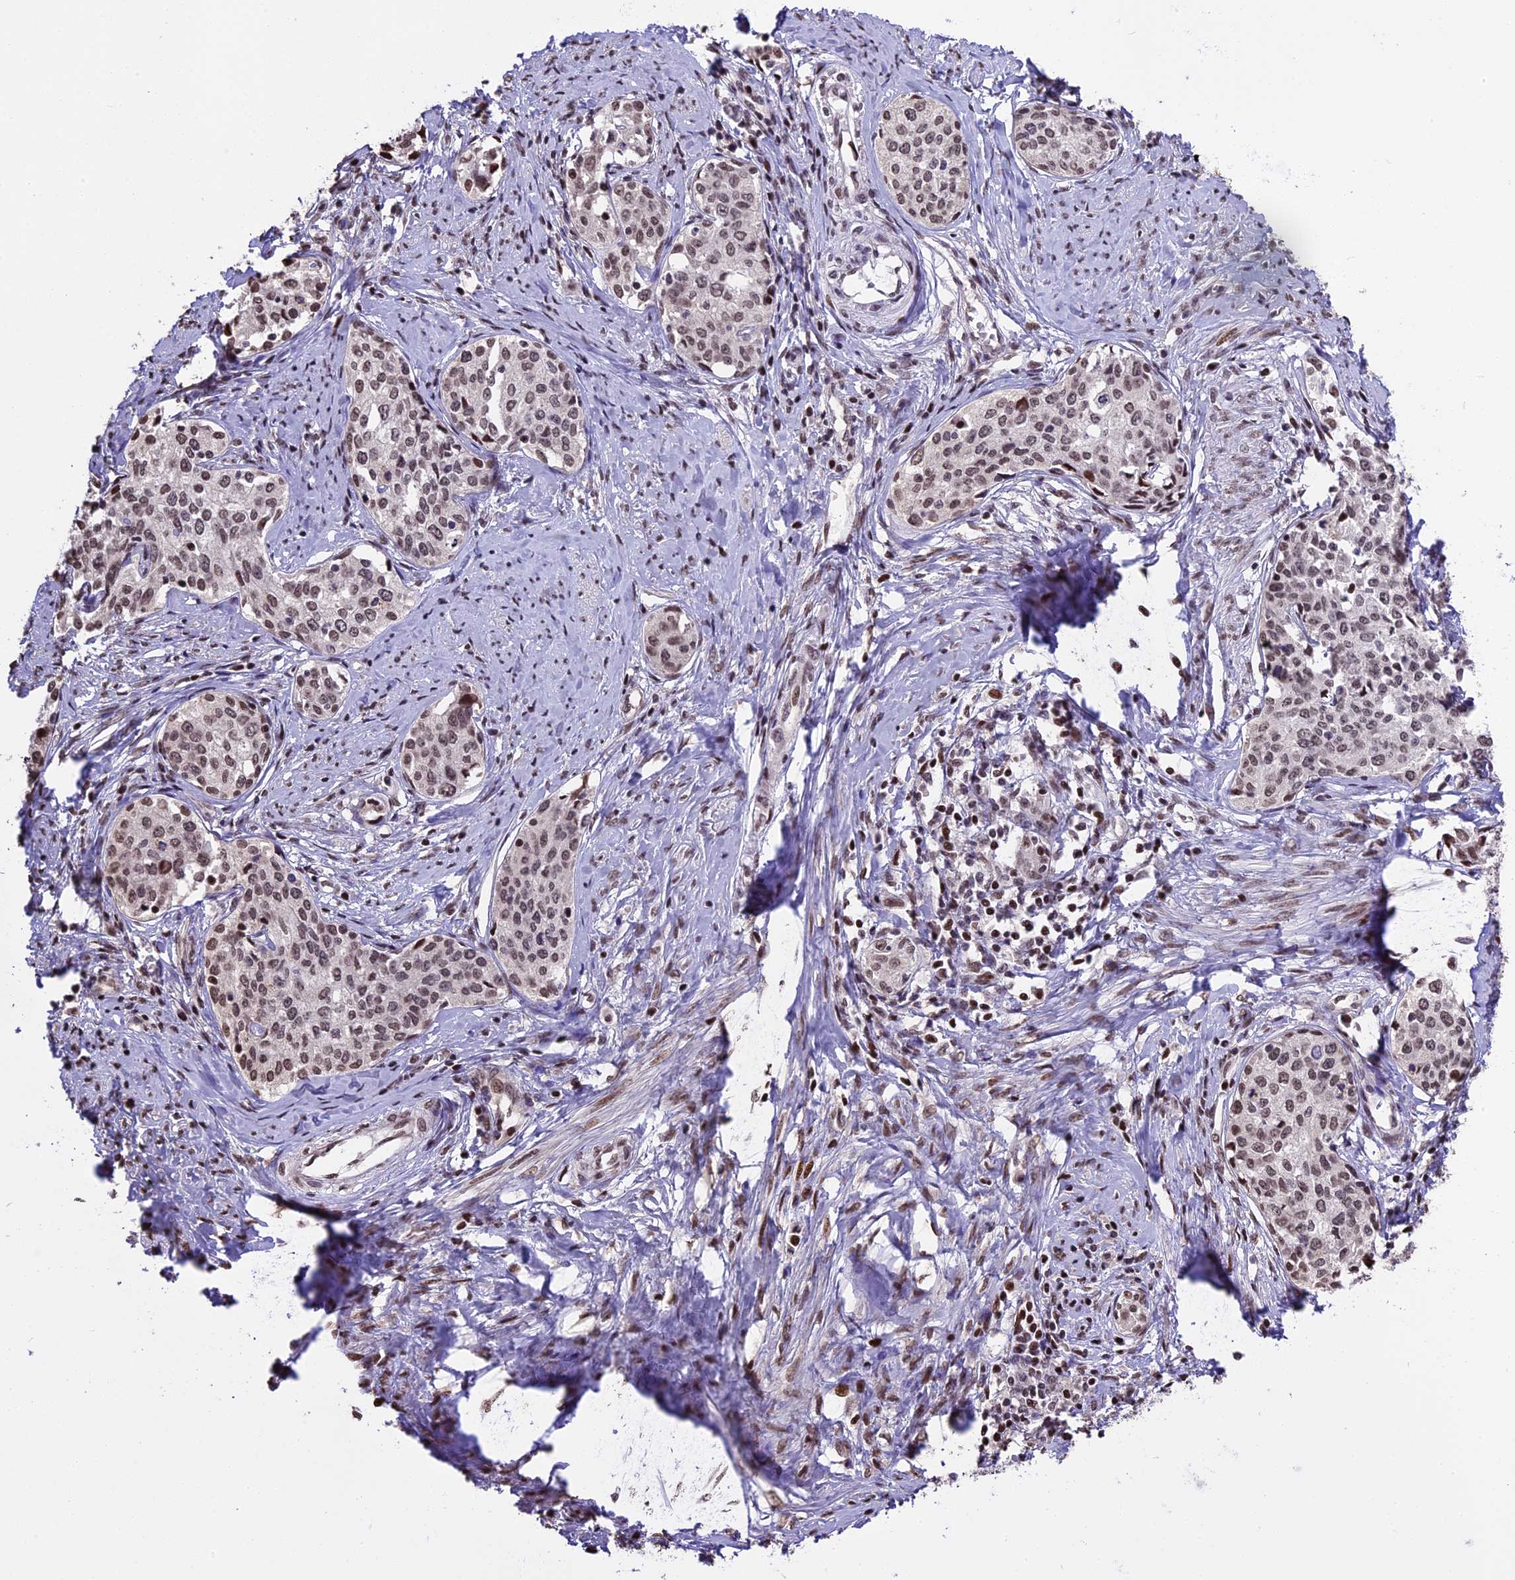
{"staining": {"intensity": "moderate", "quantity": ">75%", "location": "nuclear"}, "tissue": "cervical cancer", "cell_type": "Tumor cells", "image_type": "cancer", "snomed": [{"axis": "morphology", "description": "Squamous cell carcinoma, NOS"}, {"axis": "morphology", "description": "Adenocarcinoma, NOS"}, {"axis": "topography", "description": "Cervix"}], "caption": "Human cervical cancer (squamous cell carcinoma) stained for a protein (brown) exhibits moderate nuclear positive staining in approximately >75% of tumor cells.", "gene": "POLR3E", "patient": {"sex": "female", "age": 52}}